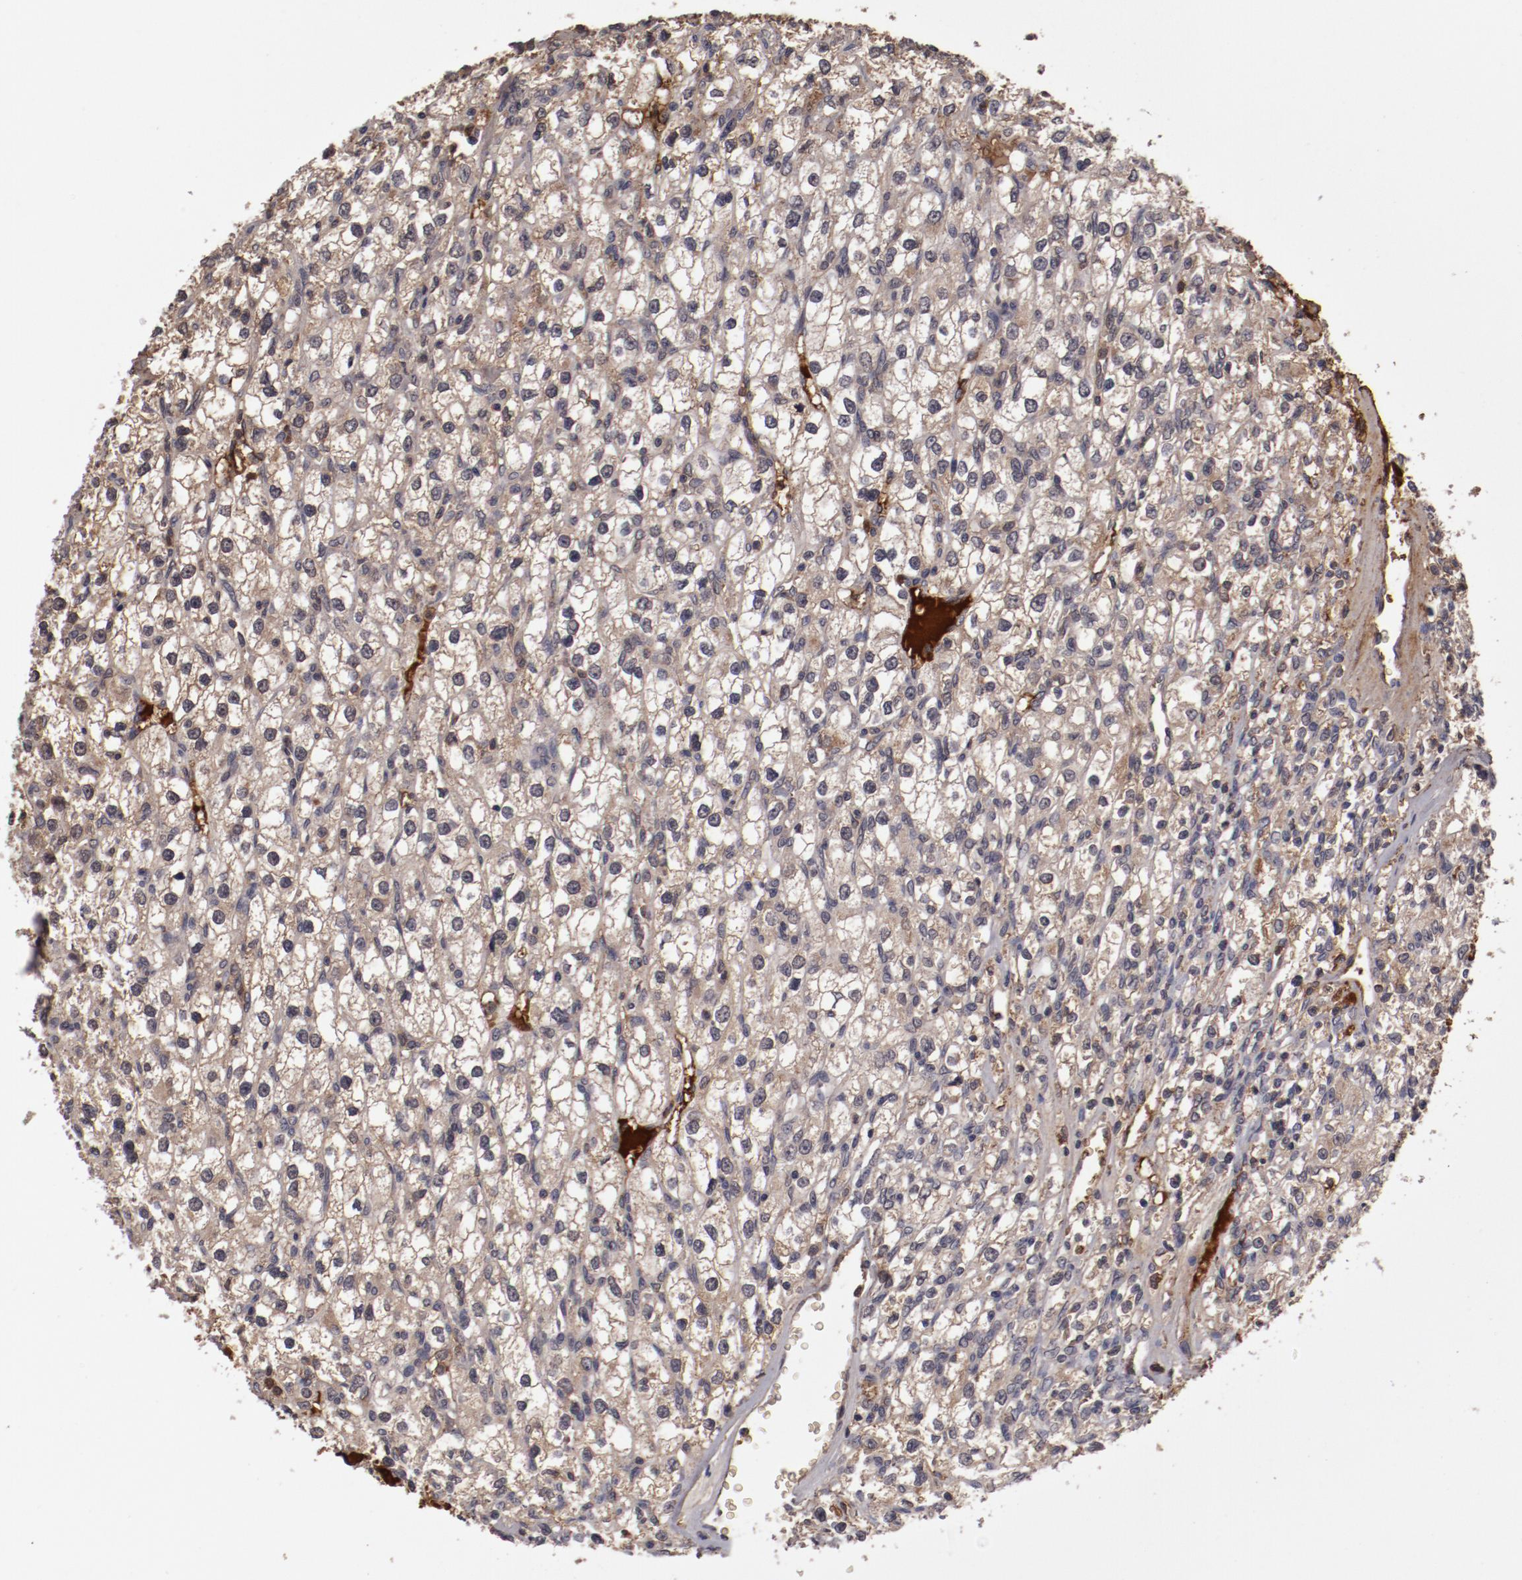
{"staining": {"intensity": "moderate", "quantity": "25%-75%", "location": "cytoplasmic/membranous"}, "tissue": "renal cancer", "cell_type": "Tumor cells", "image_type": "cancer", "snomed": [{"axis": "morphology", "description": "Adenocarcinoma, NOS"}, {"axis": "topography", "description": "Kidney"}], "caption": "IHC photomicrograph of neoplastic tissue: renal cancer stained using immunohistochemistry reveals medium levels of moderate protein expression localized specifically in the cytoplasmic/membranous of tumor cells, appearing as a cytoplasmic/membranous brown color.", "gene": "CP", "patient": {"sex": "female", "age": 62}}